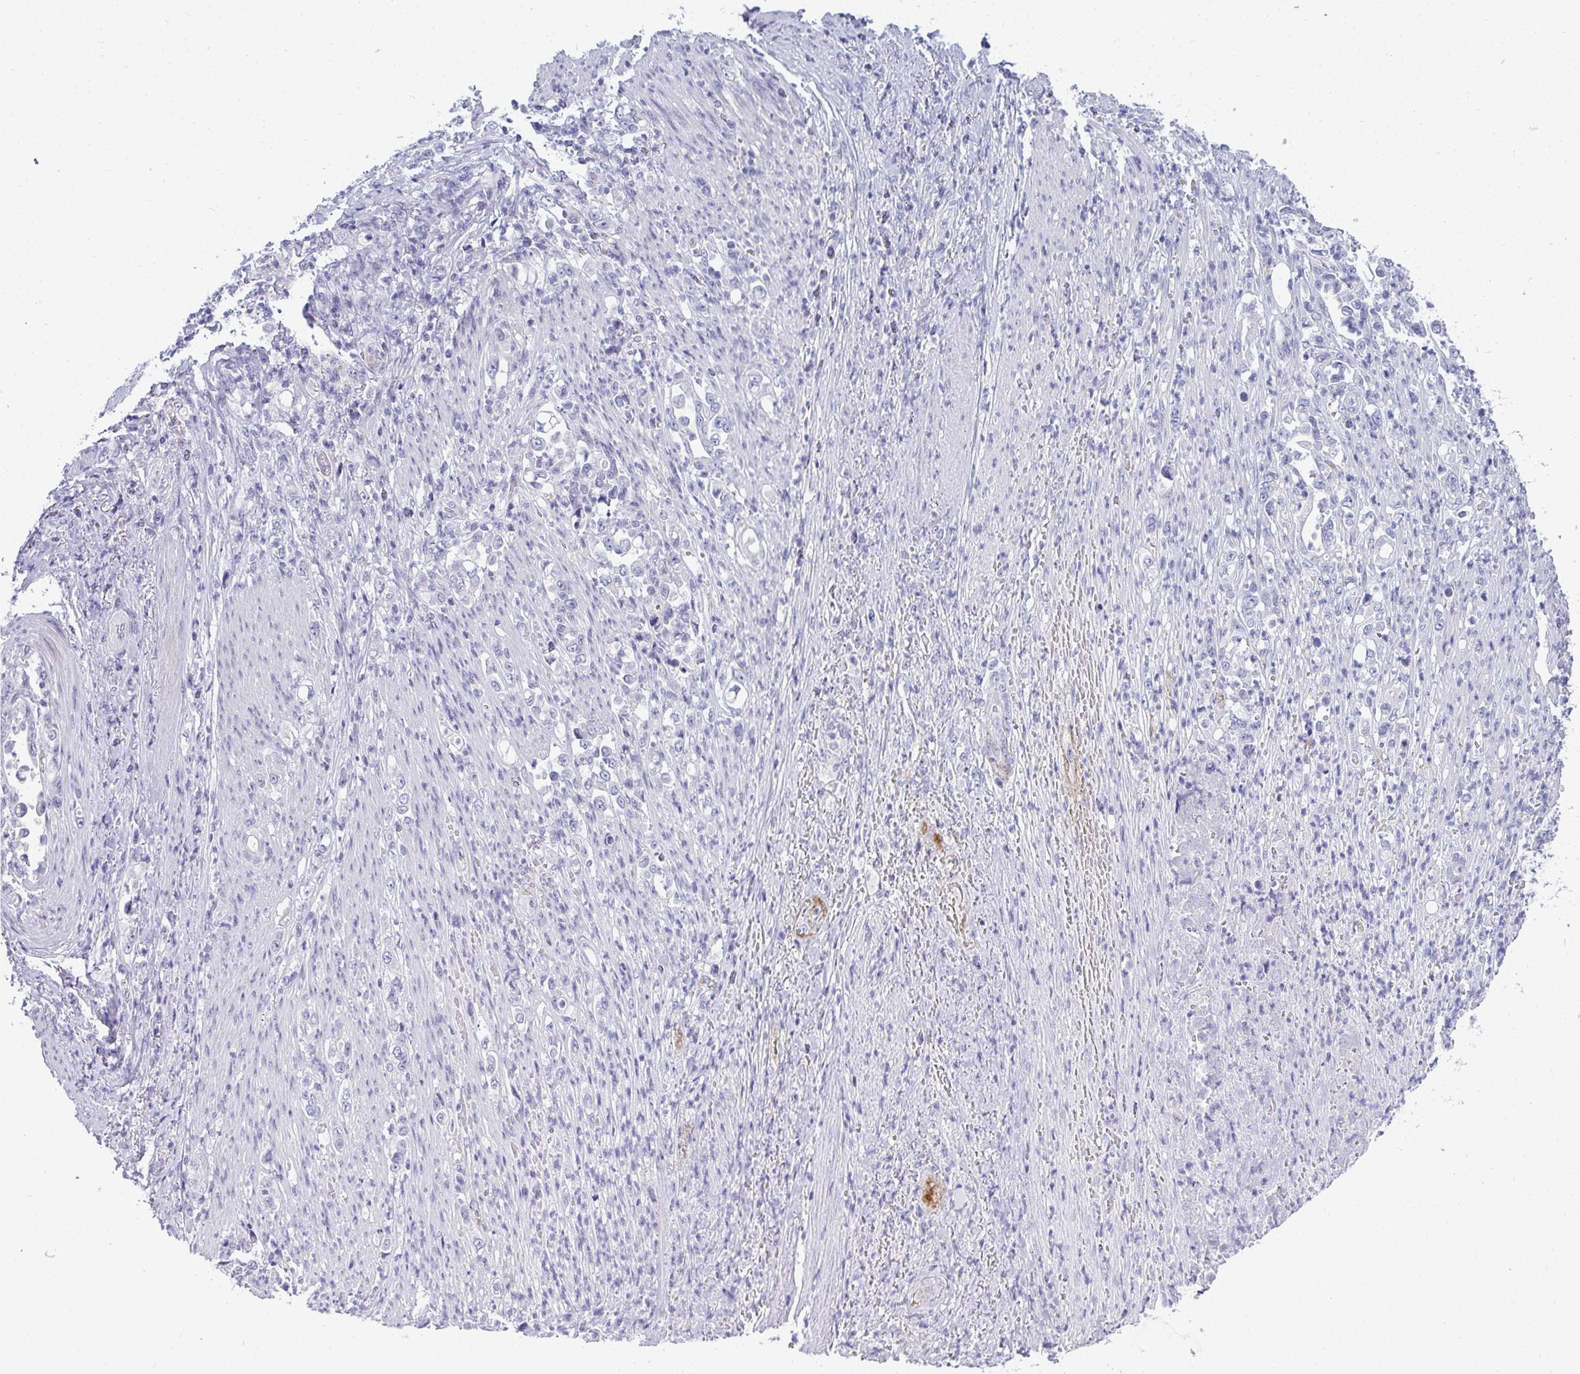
{"staining": {"intensity": "negative", "quantity": "none", "location": "none"}, "tissue": "stomach cancer", "cell_type": "Tumor cells", "image_type": "cancer", "snomed": [{"axis": "morphology", "description": "Normal tissue, NOS"}, {"axis": "morphology", "description": "Adenocarcinoma, NOS"}, {"axis": "topography", "description": "Stomach"}], "caption": "Tumor cells are negative for brown protein staining in stomach cancer.", "gene": "TMEM82", "patient": {"sex": "female", "age": 79}}